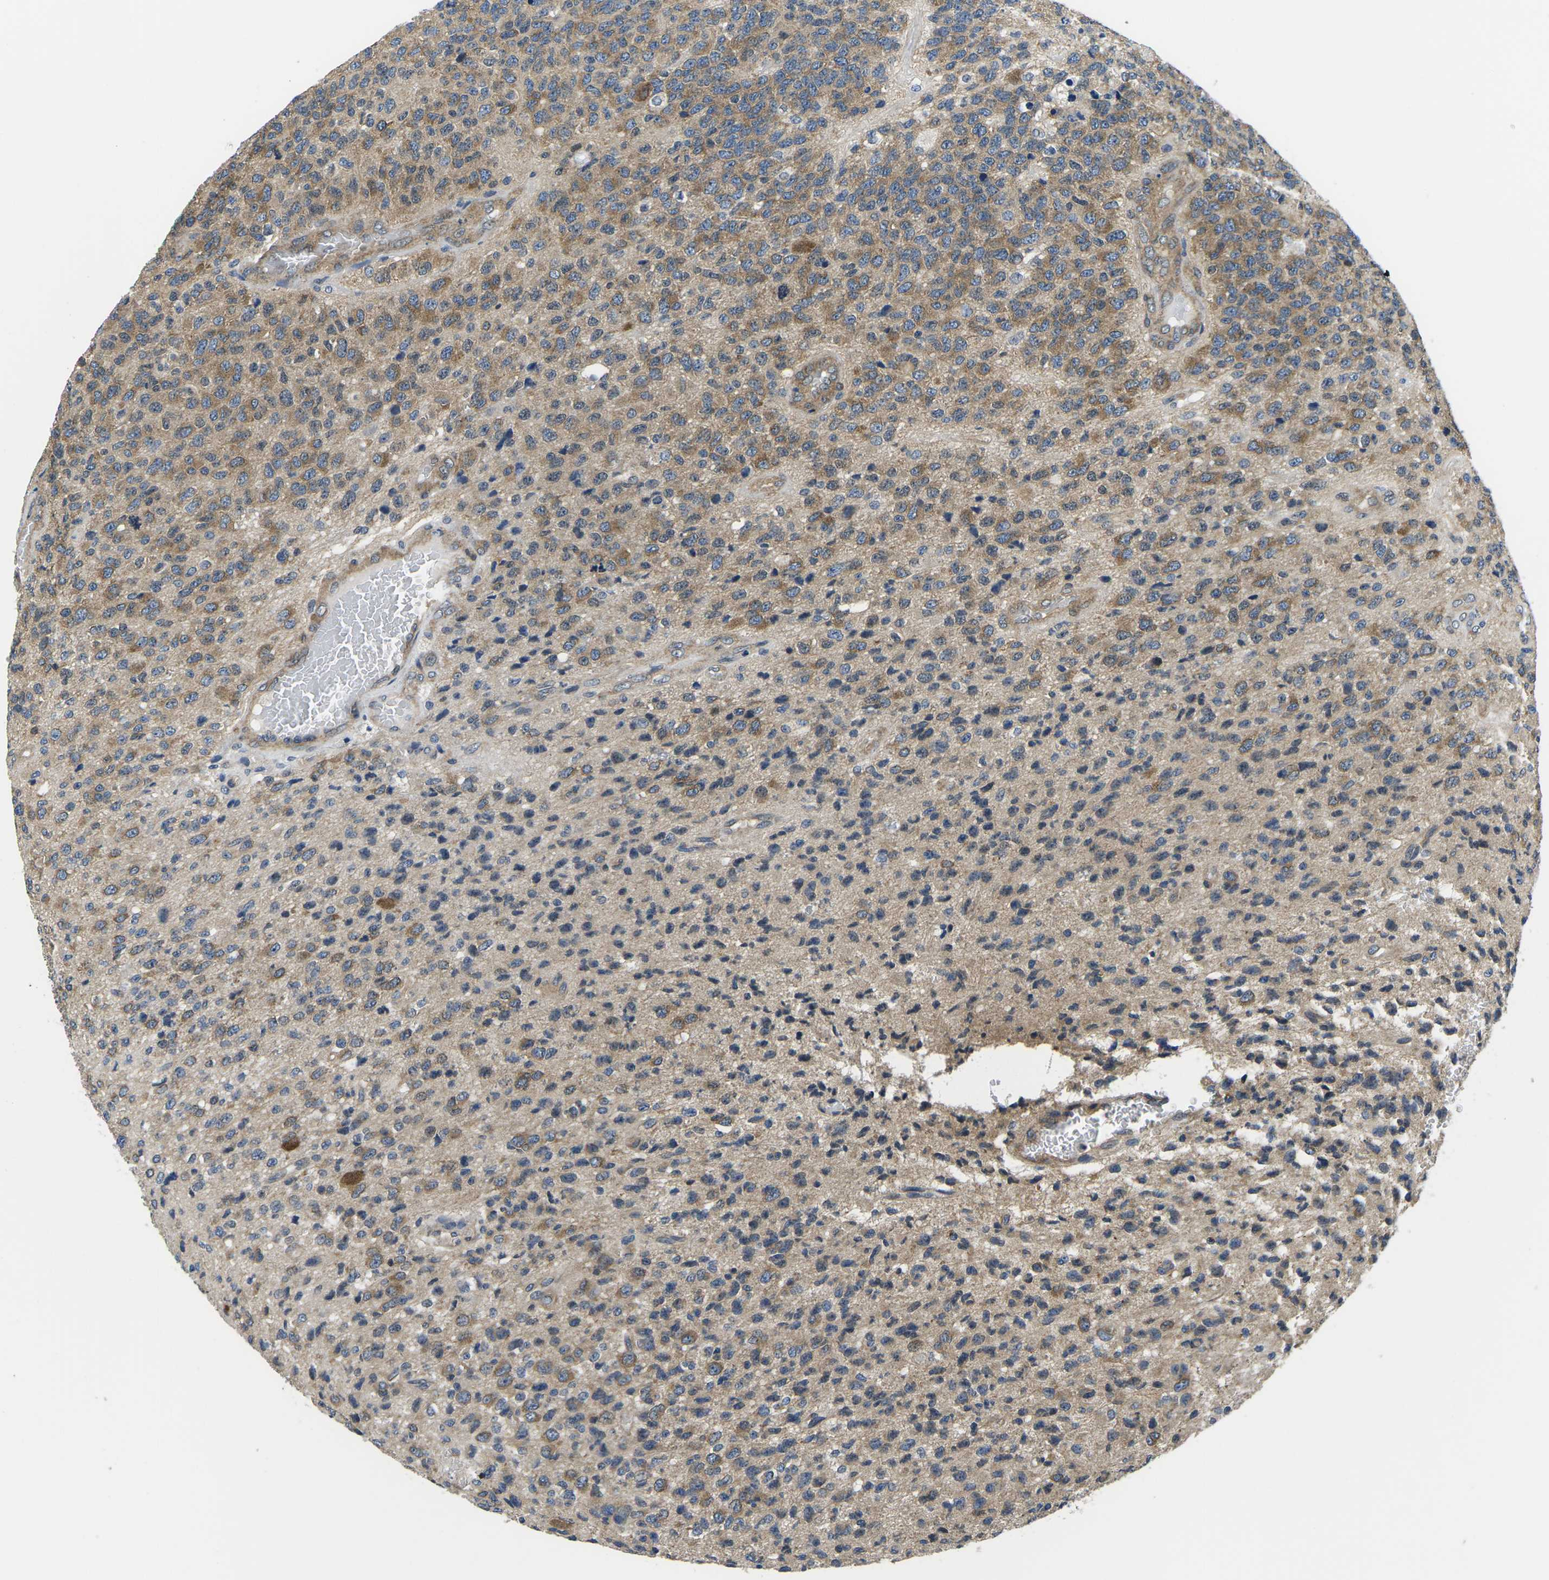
{"staining": {"intensity": "moderate", "quantity": ">75%", "location": "cytoplasmic/membranous"}, "tissue": "glioma", "cell_type": "Tumor cells", "image_type": "cancer", "snomed": [{"axis": "morphology", "description": "Glioma, malignant, High grade"}, {"axis": "topography", "description": "pancreas cauda"}], "caption": "Immunohistochemistry of glioma exhibits medium levels of moderate cytoplasmic/membranous expression in approximately >75% of tumor cells. The protein is shown in brown color, while the nuclei are stained blue.", "gene": "GSK3B", "patient": {"sex": "male", "age": 60}}